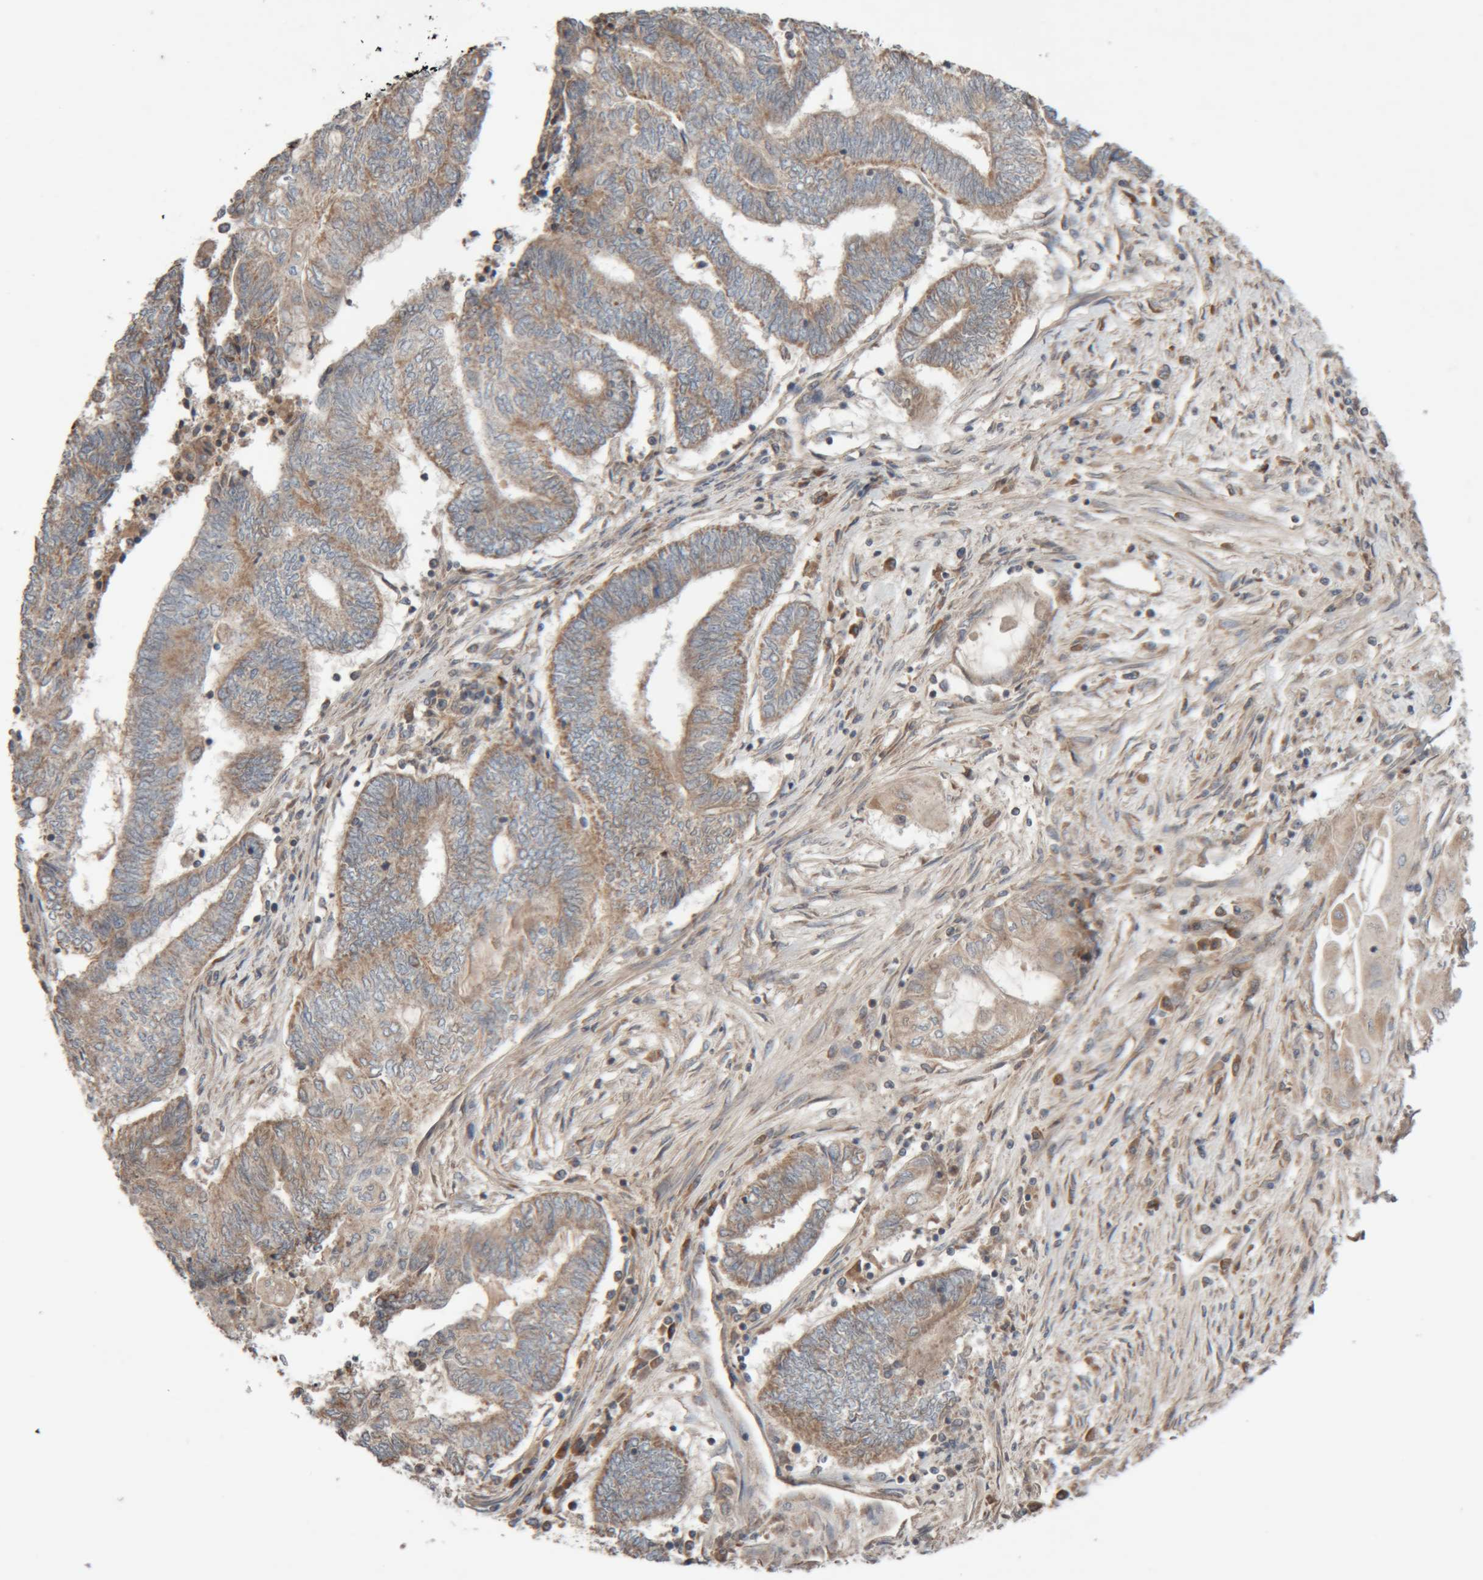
{"staining": {"intensity": "moderate", "quantity": ">75%", "location": "cytoplasmic/membranous"}, "tissue": "endometrial cancer", "cell_type": "Tumor cells", "image_type": "cancer", "snomed": [{"axis": "morphology", "description": "Adenocarcinoma, NOS"}, {"axis": "topography", "description": "Uterus"}, {"axis": "topography", "description": "Endometrium"}], "caption": "Immunohistochemical staining of human endometrial adenocarcinoma demonstrates medium levels of moderate cytoplasmic/membranous positivity in about >75% of tumor cells.", "gene": "KIF21B", "patient": {"sex": "female", "age": 70}}